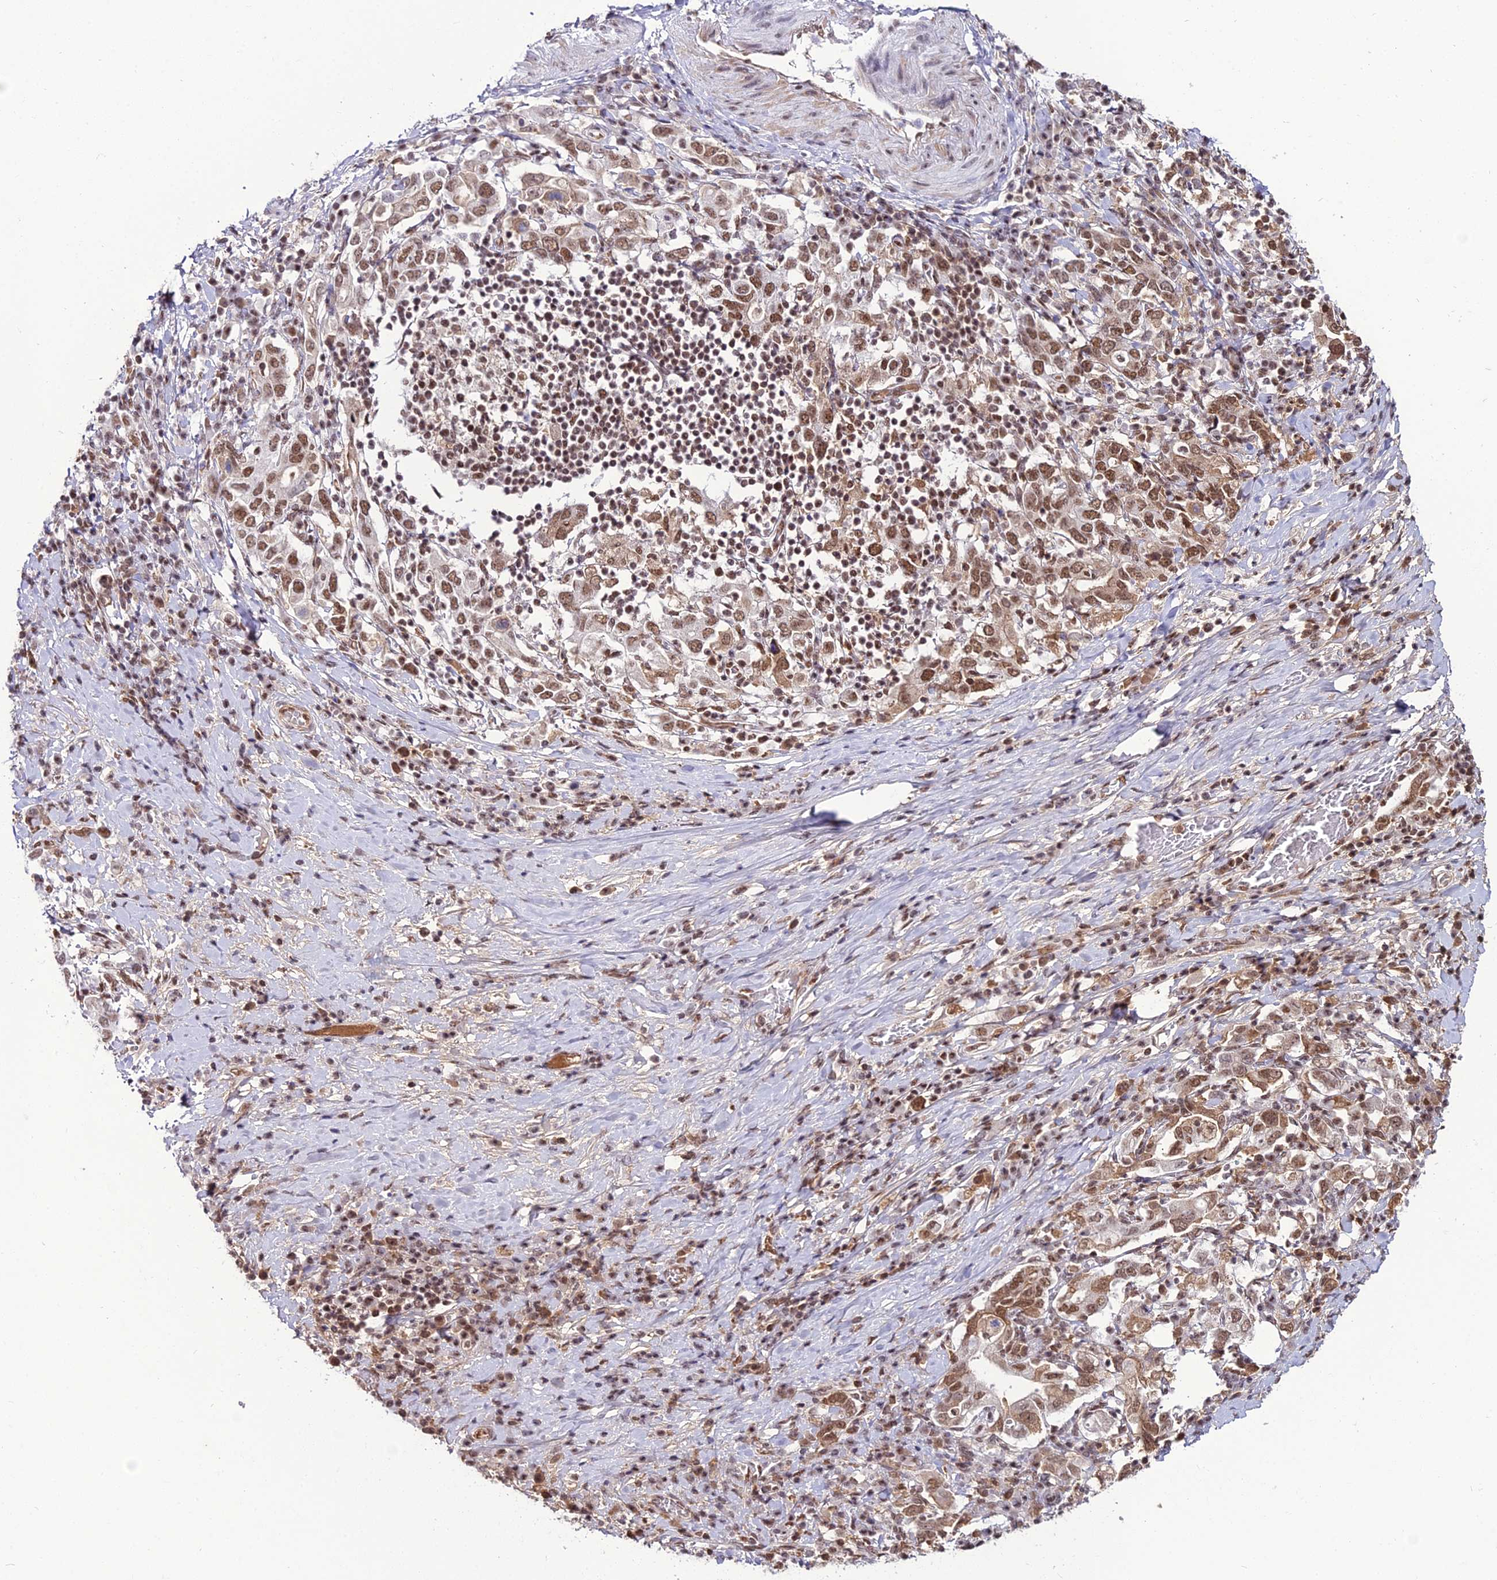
{"staining": {"intensity": "moderate", "quantity": ">75%", "location": "nuclear"}, "tissue": "stomach cancer", "cell_type": "Tumor cells", "image_type": "cancer", "snomed": [{"axis": "morphology", "description": "Adenocarcinoma, NOS"}, {"axis": "topography", "description": "Stomach, upper"}, {"axis": "topography", "description": "Stomach"}], "caption": "A photomicrograph of stomach cancer stained for a protein shows moderate nuclear brown staining in tumor cells. The protein is stained brown, and the nuclei are stained in blue (DAB (3,3'-diaminobenzidine) IHC with brightfield microscopy, high magnification).", "gene": "RBM12", "patient": {"sex": "male", "age": 62}}